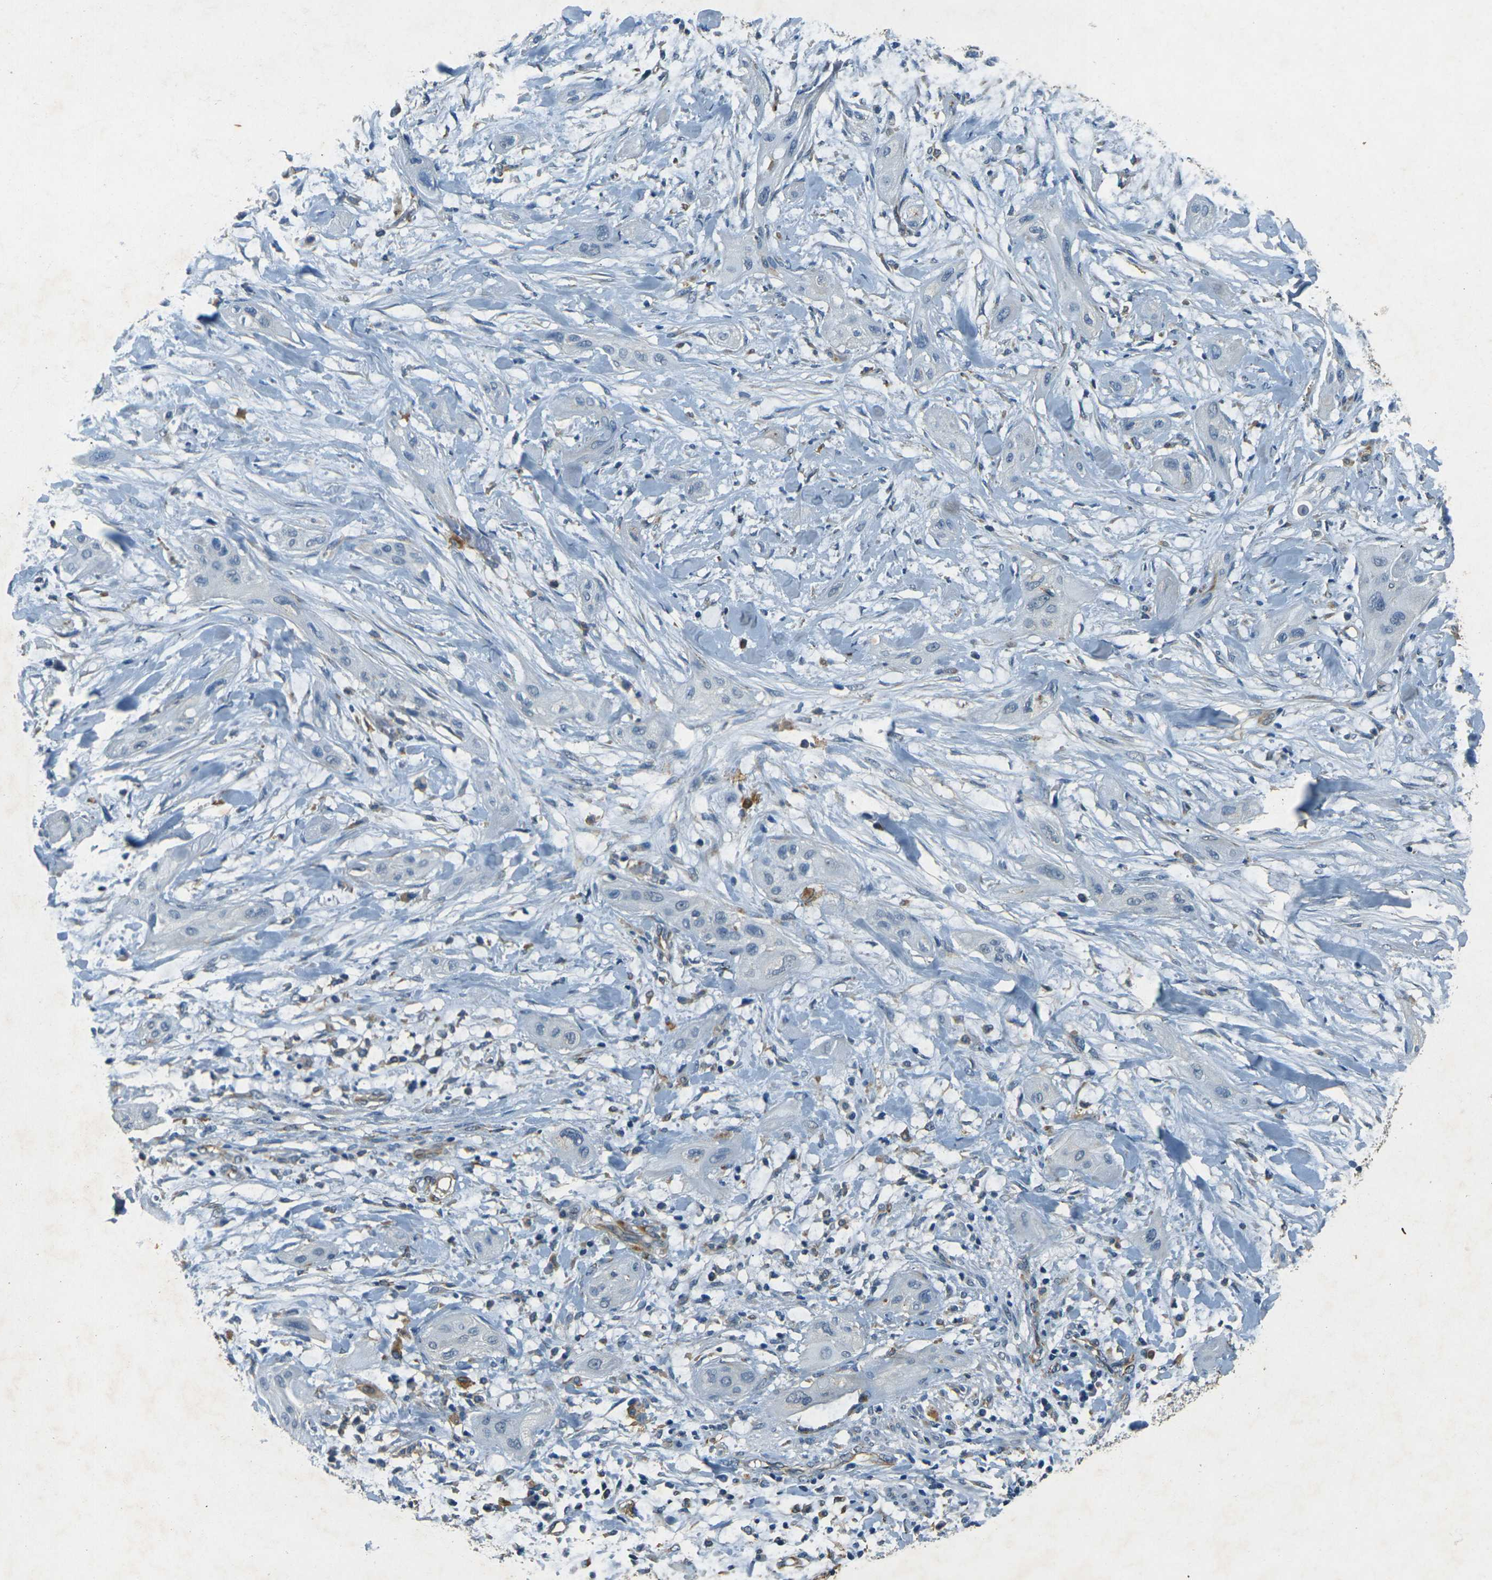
{"staining": {"intensity": "negative", "quantity": "none", "location": "none"}, "tissue": "lung cancer", "cell_type": "Tumor cells", "image_type": "cancer", "snomed": [{"axis": "morphology", "description": "Squamous cell carcinoma, NOS"}, {"axis": "topography", "description": "Lung"}], "caption": "Human squamous cell carcinoma (lung) stained for a protein using immunohistochemistry (IHC) shows no staining in tumor cells.", "gene": "SORT1", "patient": {"sex": "female", "age": 47}}